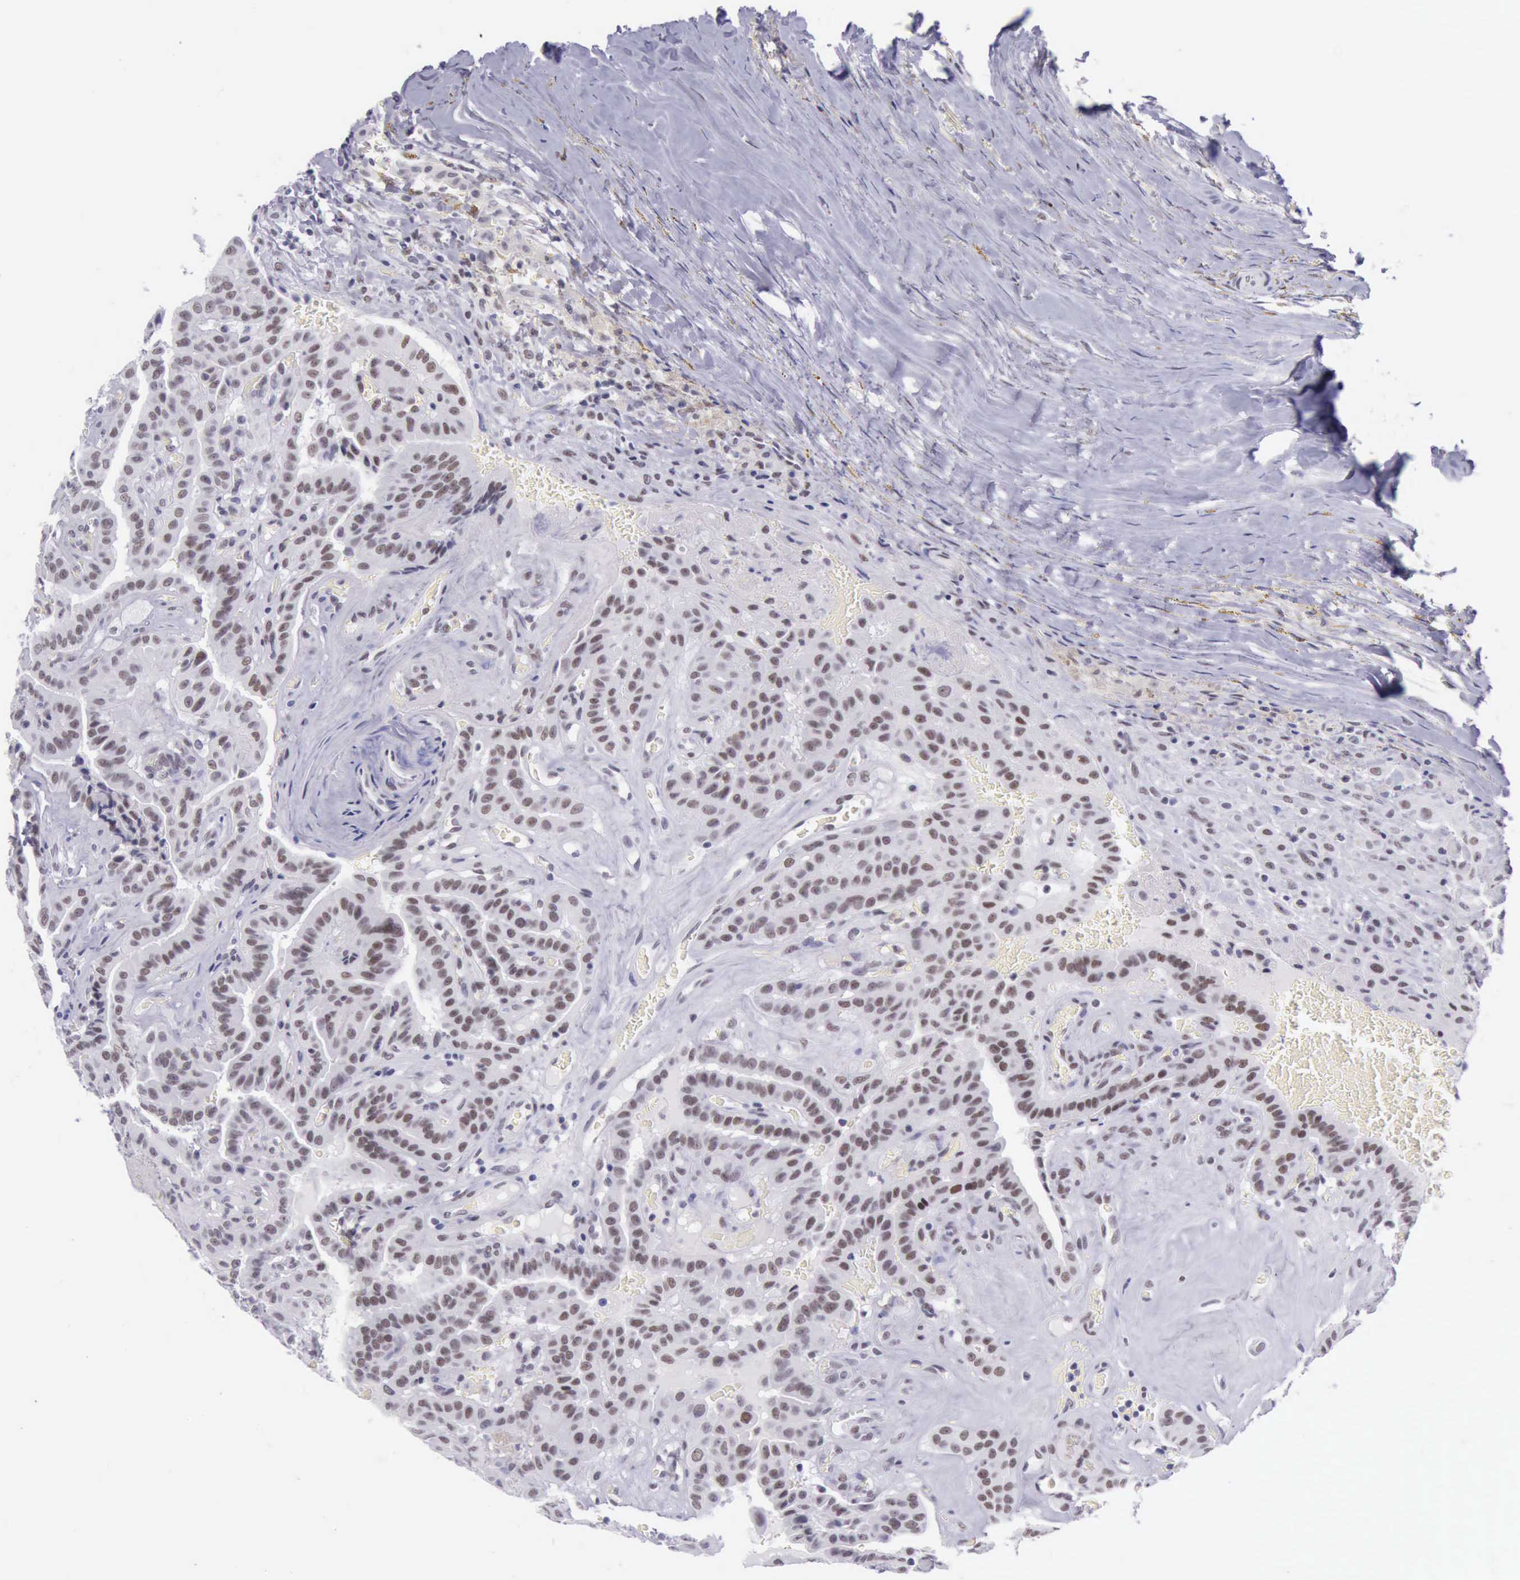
{"staining": {"intensity": "weak", "quantity": "25%-75%", "location": "nuclear"}, "tissue": "thyroid cancer", "cell_type": "Tumor cells", "image_type": "cancer", "snomed": [{"axis": "morphology", "description": "Papillary adenocarcinoma, NOS"}, {"axis": "topography", "description": "Thyroid gland"}], "caption": "About 25%-75% of tumor cells in human thyroid cancer reveal weak nuclear protein positivity as visualized by brown immunohistochemical staining.", "gene": "EP300", "patient": {"sex": "male", "age": 87}}